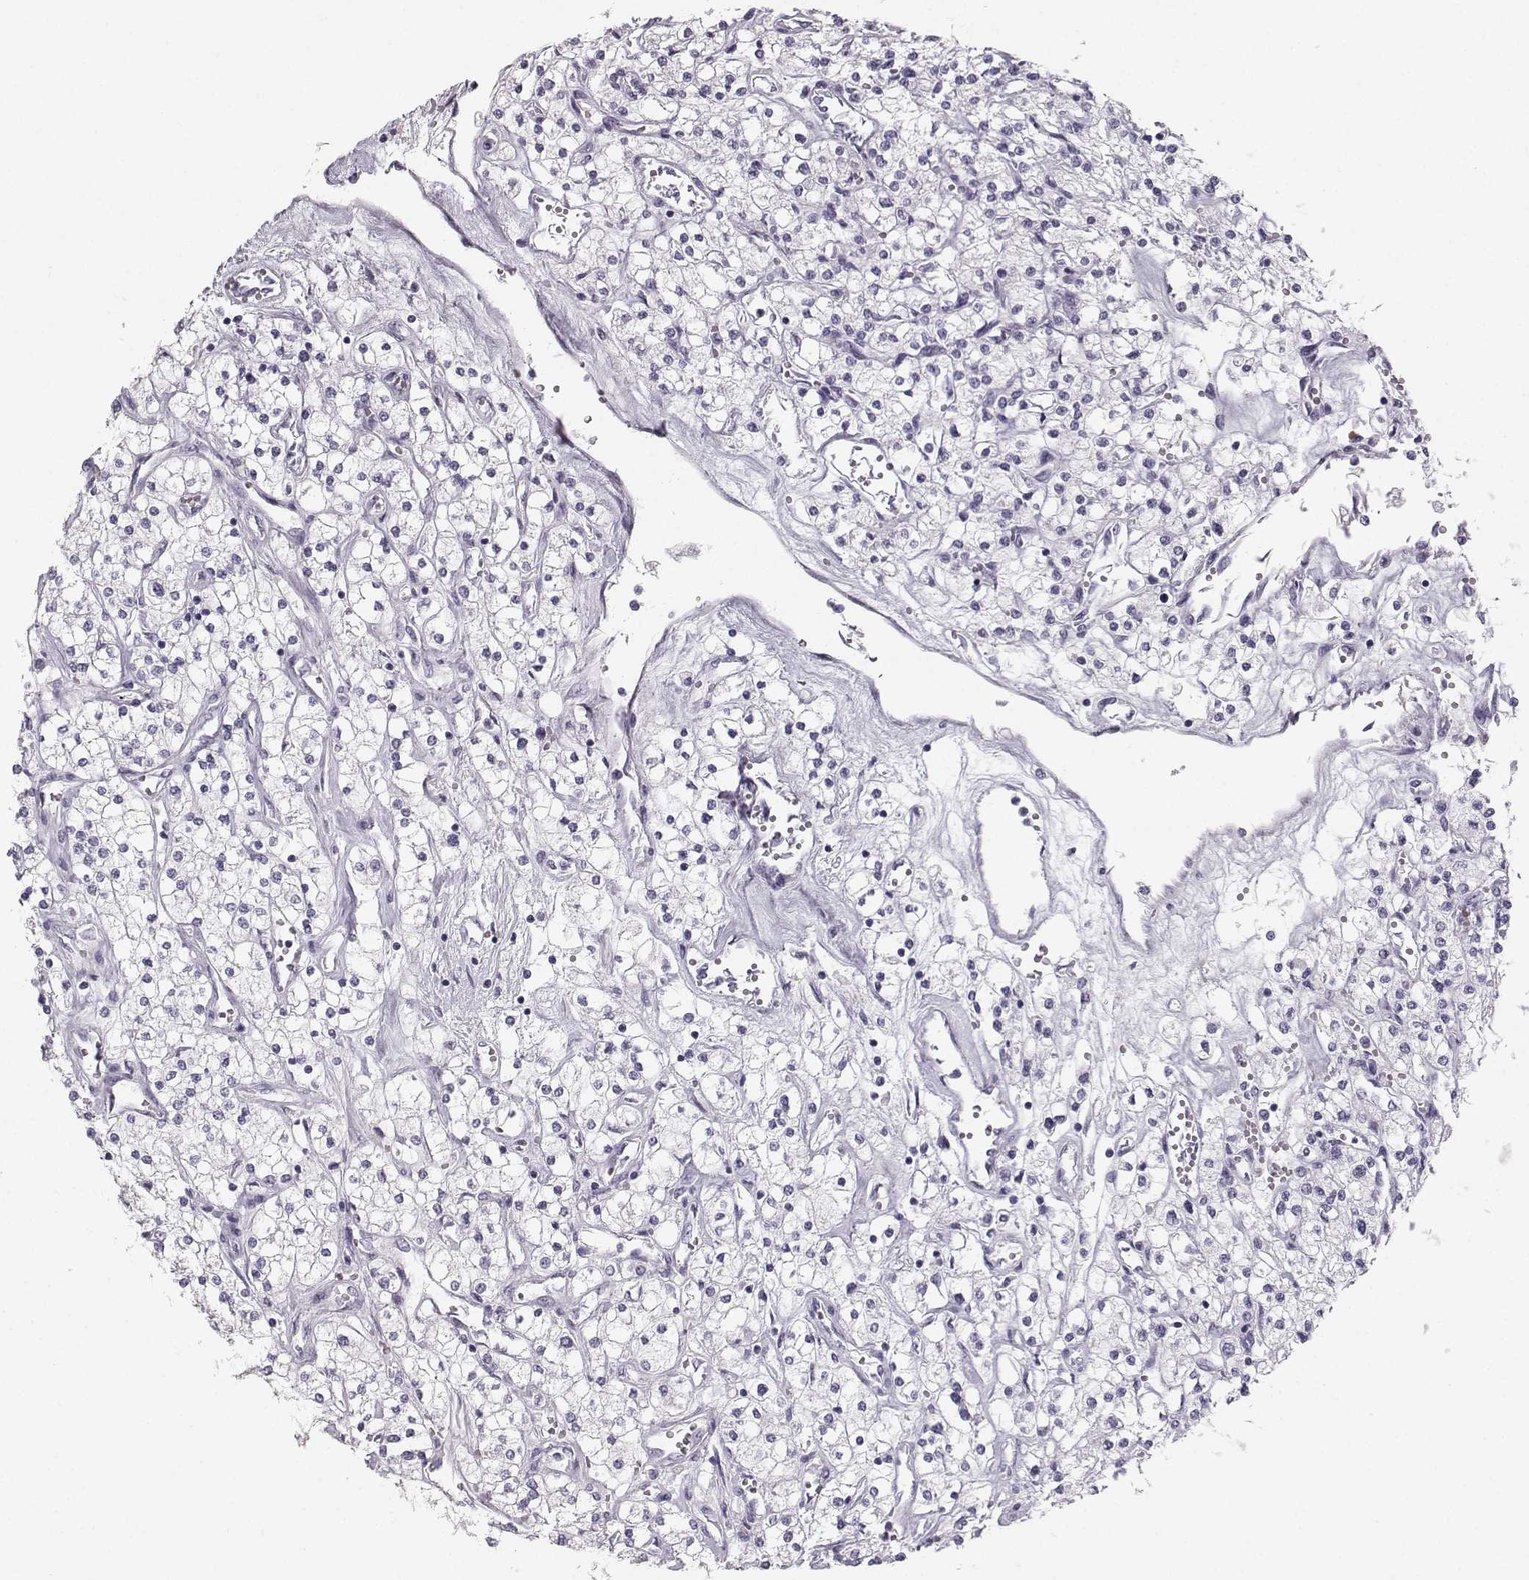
{"staining": {"intensity": "negative", "quantity": "none", "location": "none"}, "tissue": "renal cancer", "cell_type": "Tumor cells", "image_type": "cancer", "snomed": [{"axis": "morphology", "description": "Adenocarcinoma, NOS"}, {"axis": "topography", "description": "Kidney"}], "caption": "Tumor cells show no significant protein expression in adenocarcinoma (renal).", "gene": "CASR", "patient": {"sex": "male", "age": 80}}